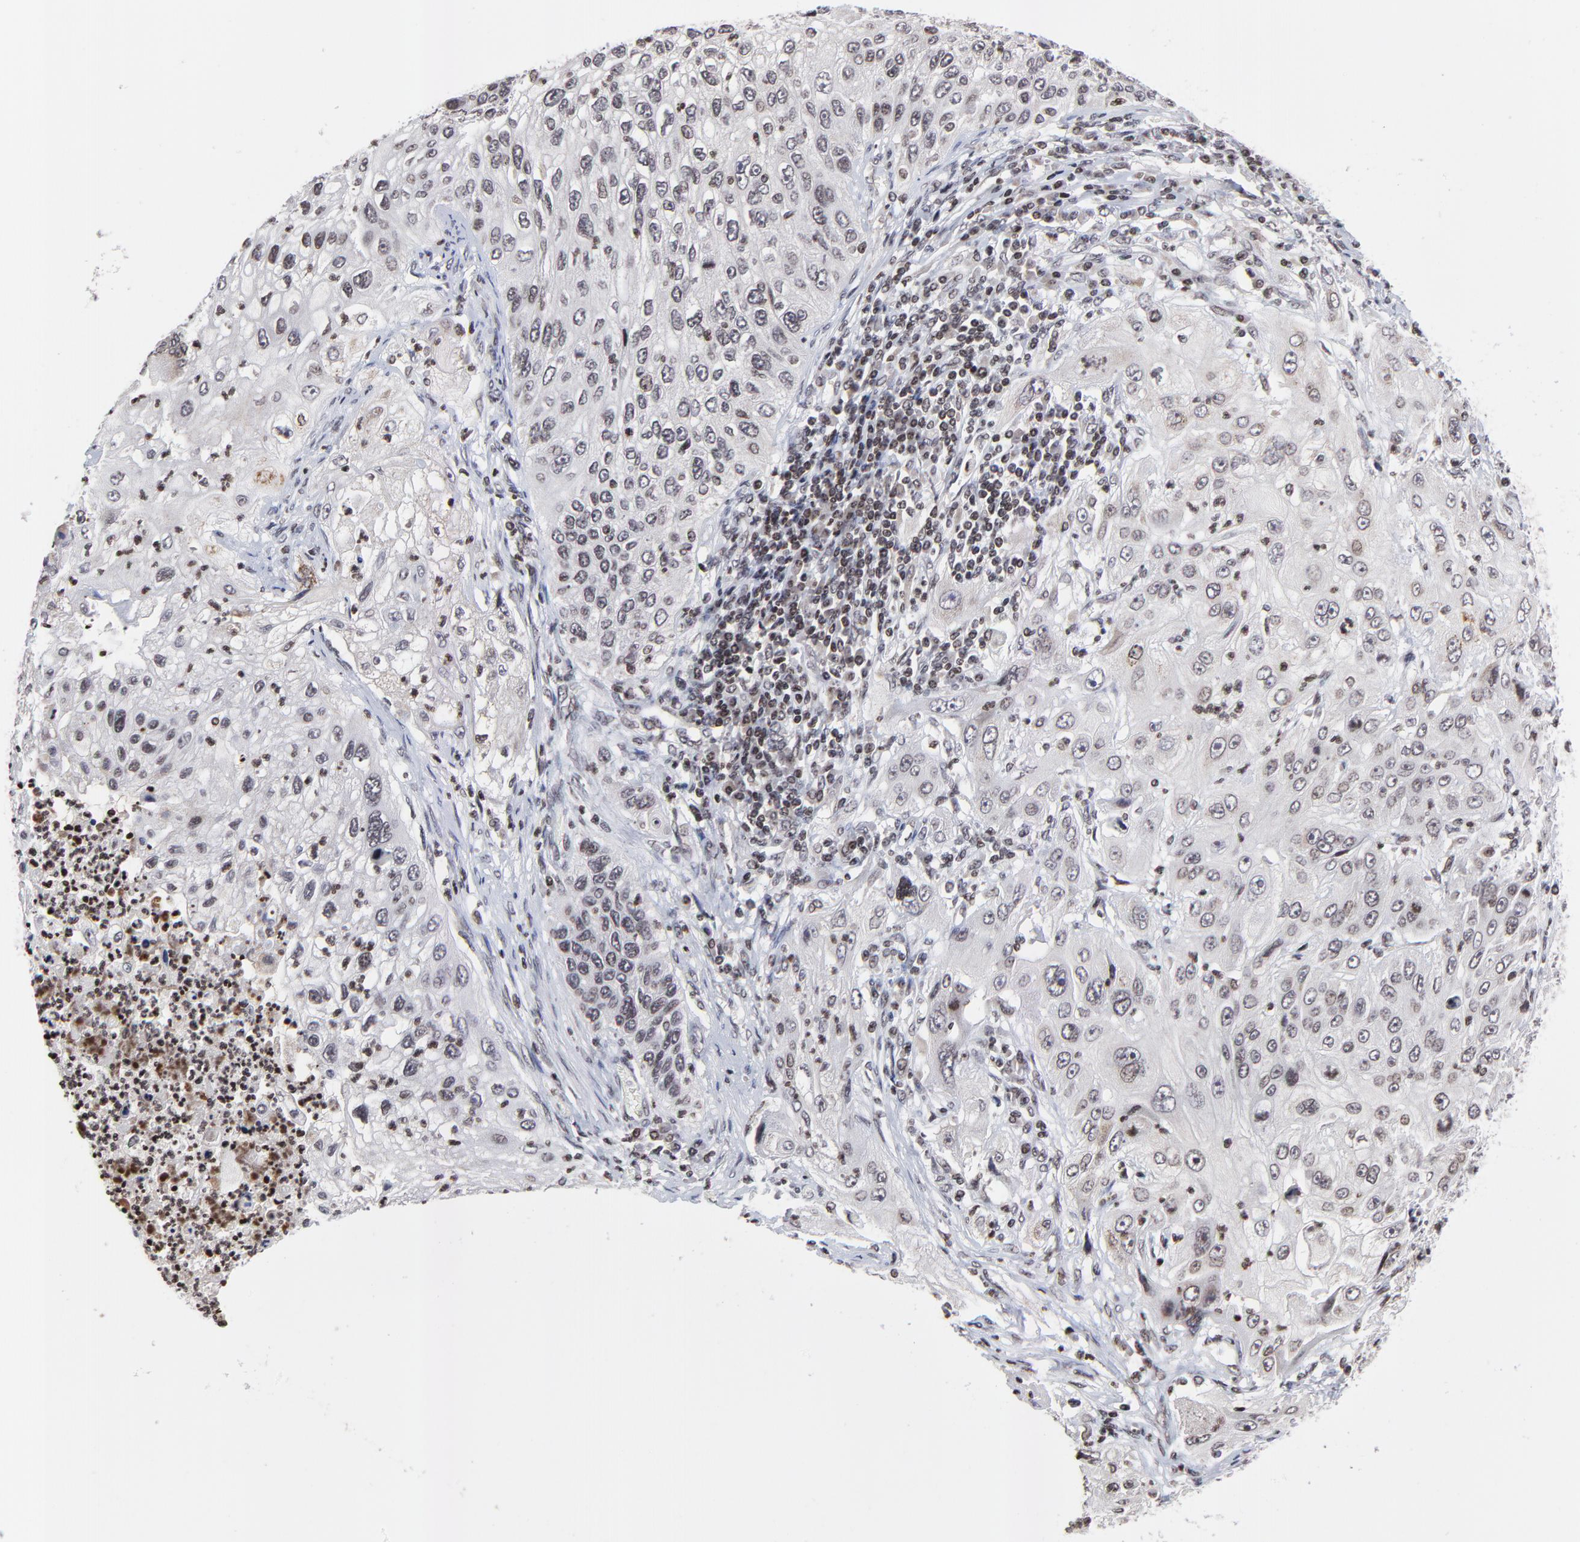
{"staining": {"intensity": "negative", "quantity": "none", "location": "none"}, "tissue": "lung cancer", "cell_type": "Tumor cells", "image_type": "cancer", "snomed": [{"axis": "morphology", "description": "Inflammation, NOS"}, {"axis": "morphology", "description": "Squamous cell carcinoma, NOS"}, {"axis": "topography", "description": "Lymph node"}, {"axis": "topography", "description": "Soft tissue"}, {"axis": "topography", "description": "Lung"}], "caption": "Tumor cells show no significant positivity in squamous cell carcinoma (lung).", "gene": "ZNF777", "patient": {"sex": "male", "age": 66}}